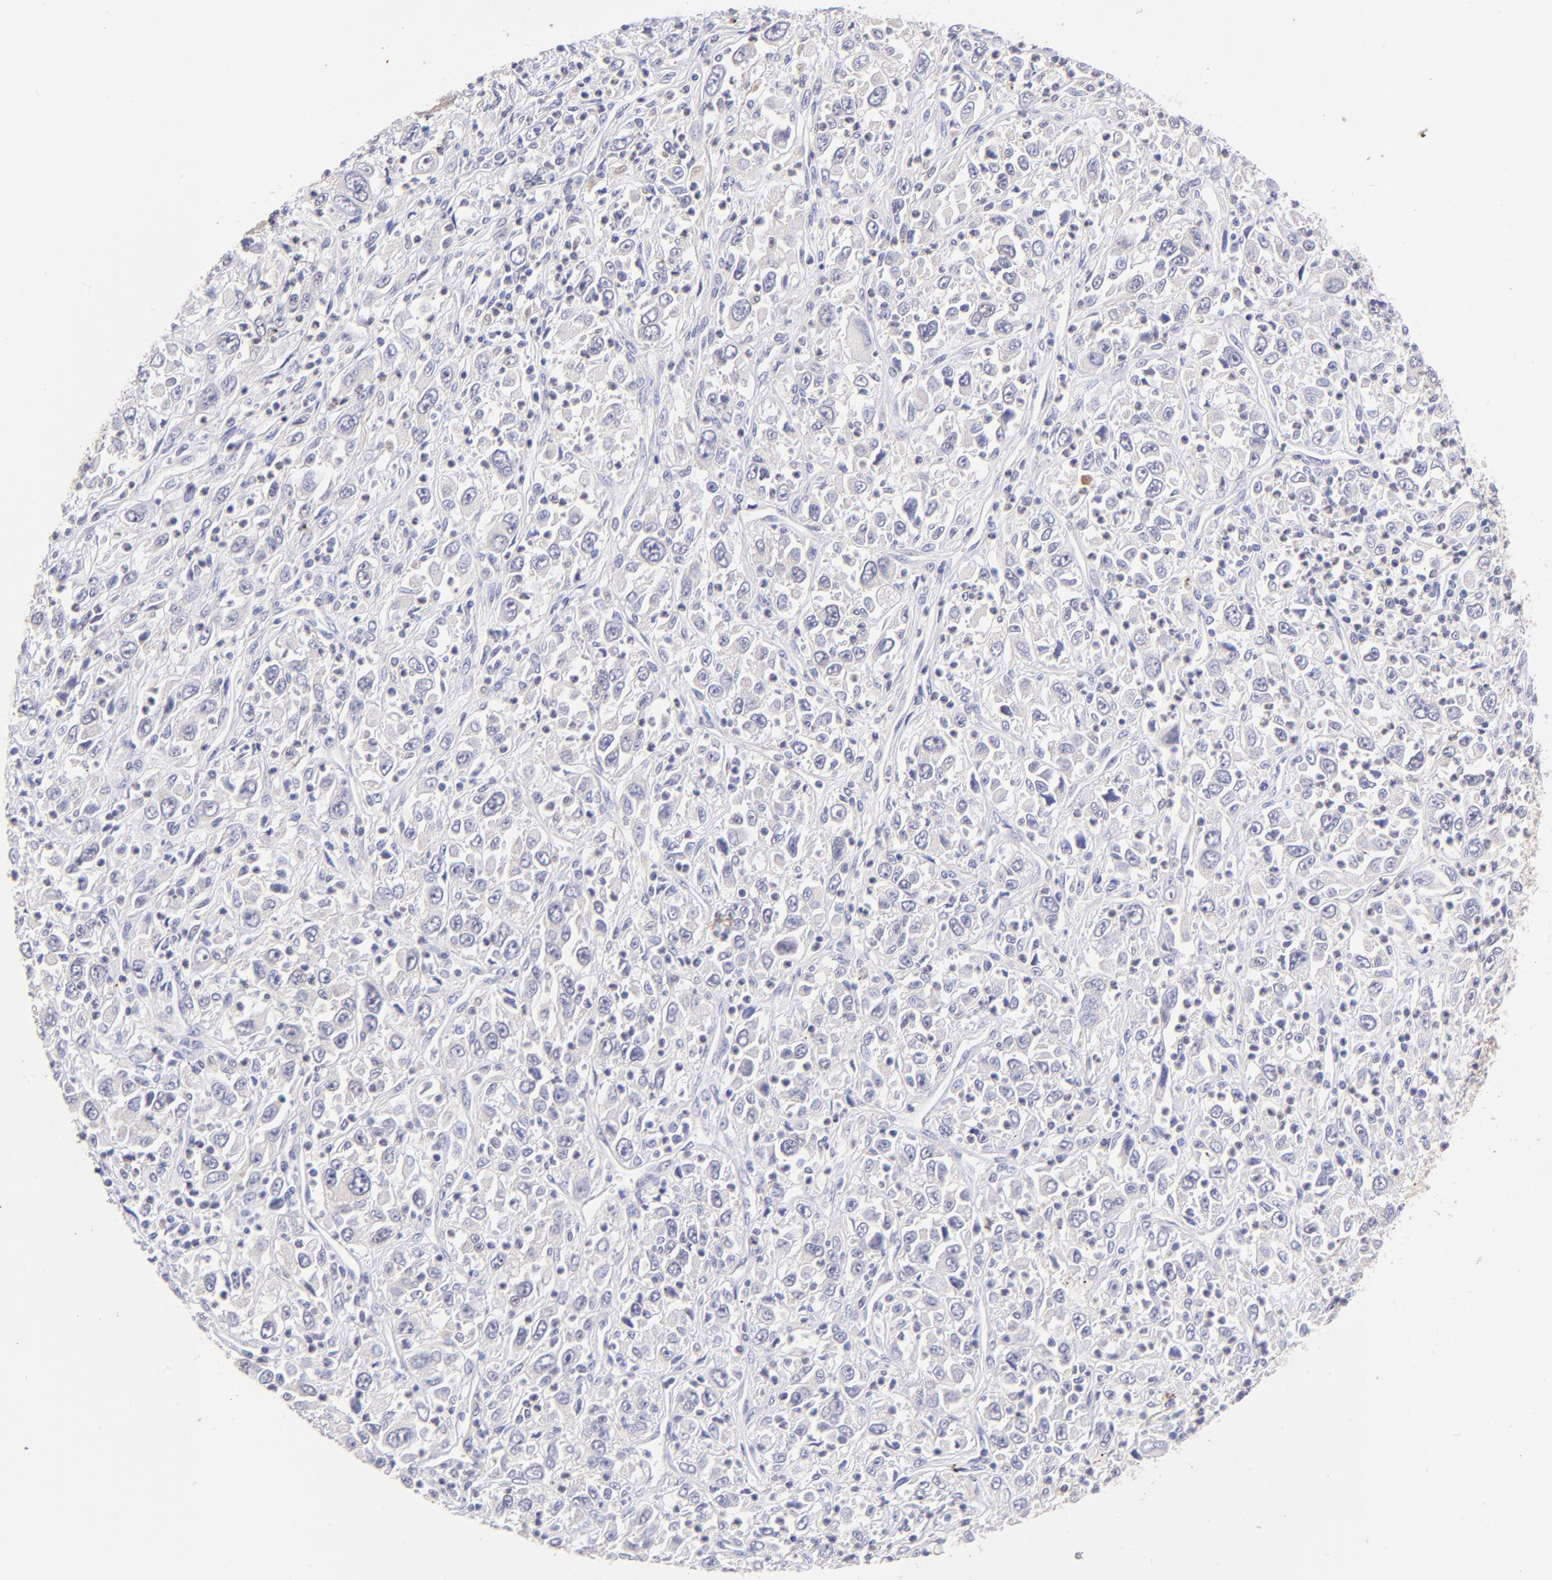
{"staining": {"intensity": "negative", "quantity": "none", "location": "none"}, "tissue": "melanoma", "cell_type": "Tumor cells", "image_type": "cancer", "snomed": [{"axis": "morphology", "description": "Malignant melanoma, Metastatic site"}, {"axis": "topography", "description": "Skin"}], "caption": "There is no significant positivity in tumor cells of malignant melanoma (metastatic site). (DAB IHC, high magnification).", "gene": "RPL11", "patient": {"sex": "female", "age": 56}}